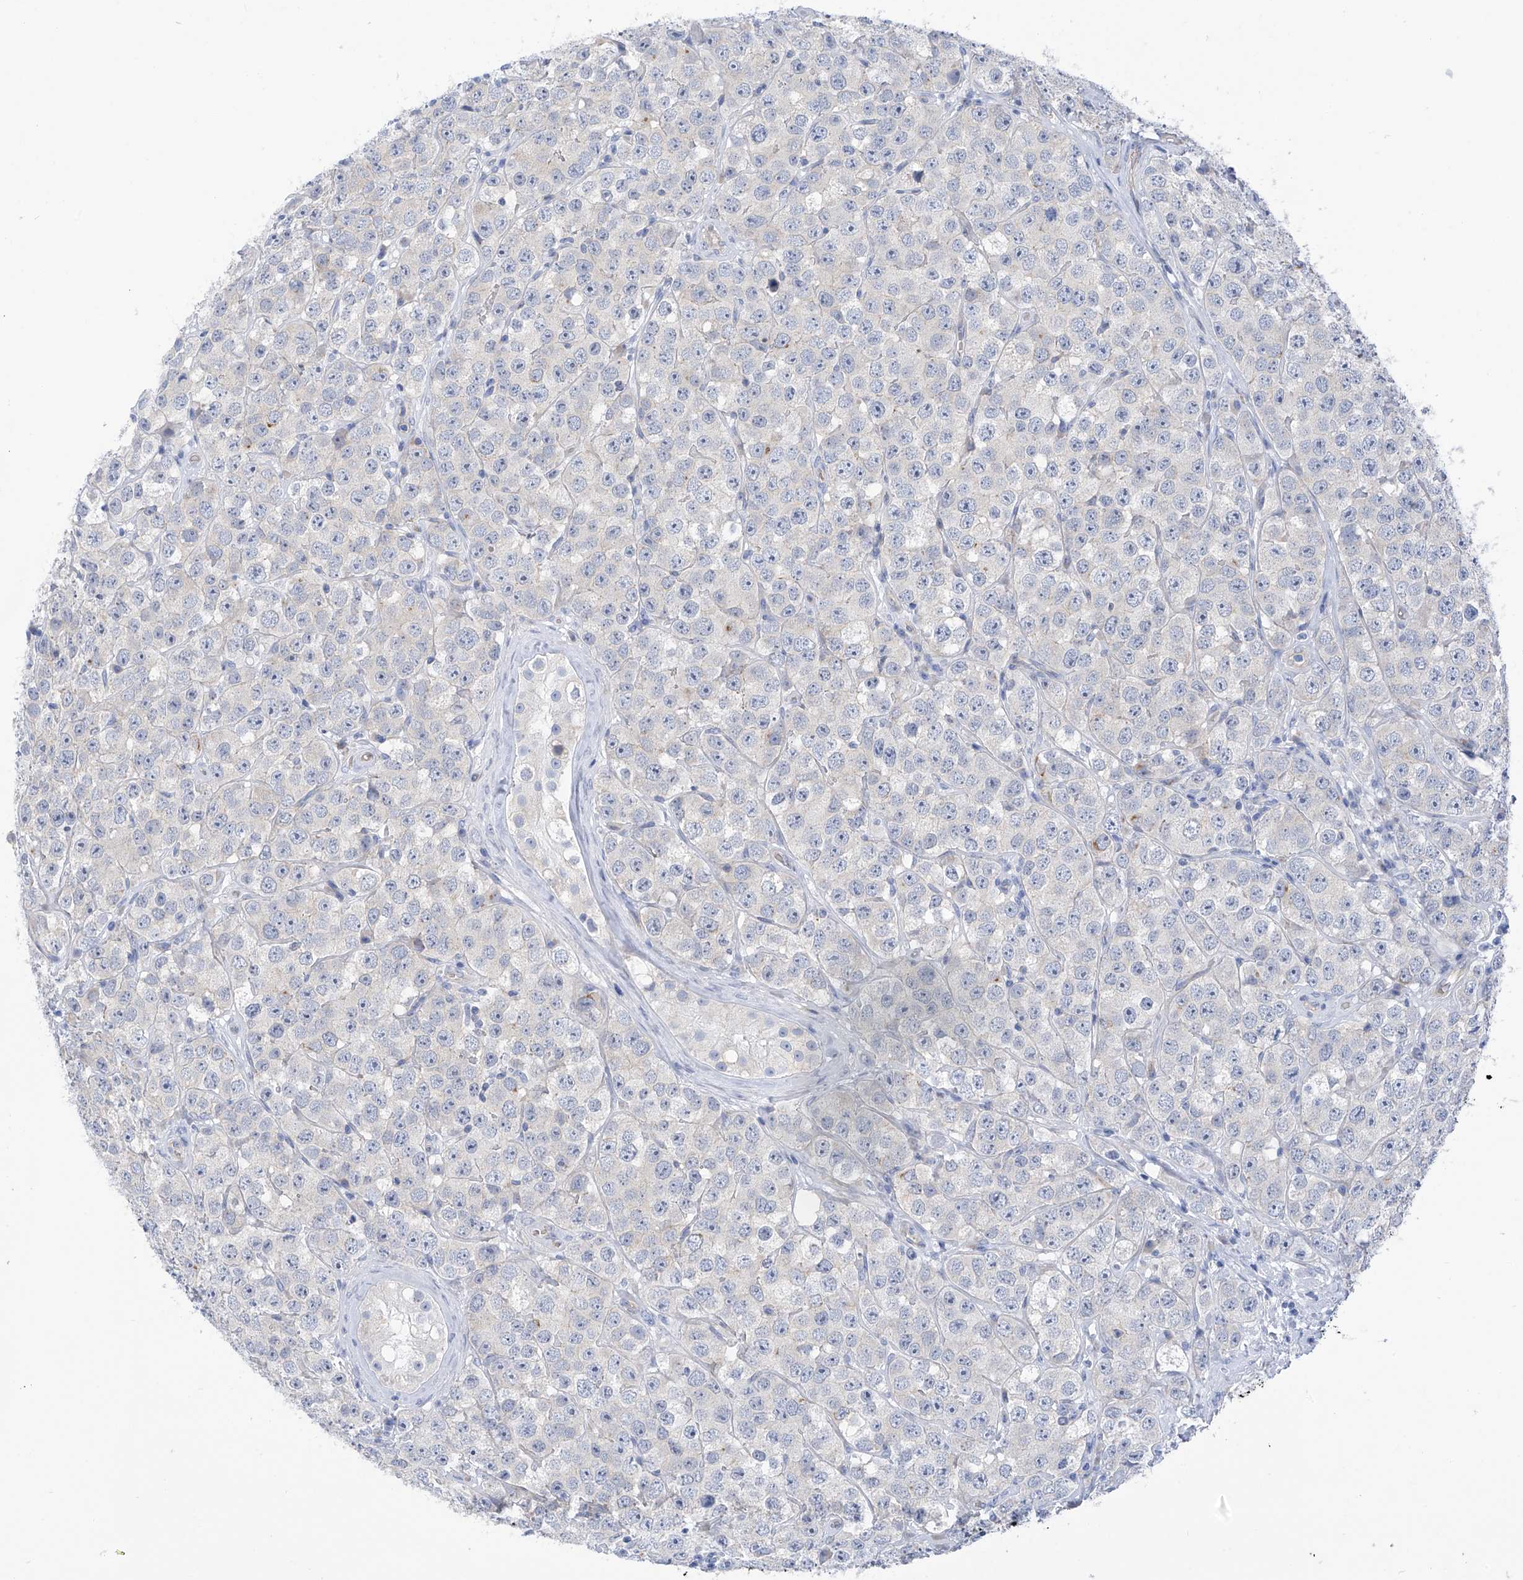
{"staining": {"intensity": "negative", "quantity": "none", "location": "none"}, "tissue": "testis cancer", "cell_type": "Tumor cells", "image_type": "cancer", "snomed": [{"axis": "morphology", "description": "Seminoma, NOS"}, {"axis": "topography", "description": "Testis"}], "caption": "Immunohistochemistry (IHC) of human testis cancer displays no expression in tumor cells.", "gene": "PIK3C2B", "patient": {"sex": "male", "age": 28}}